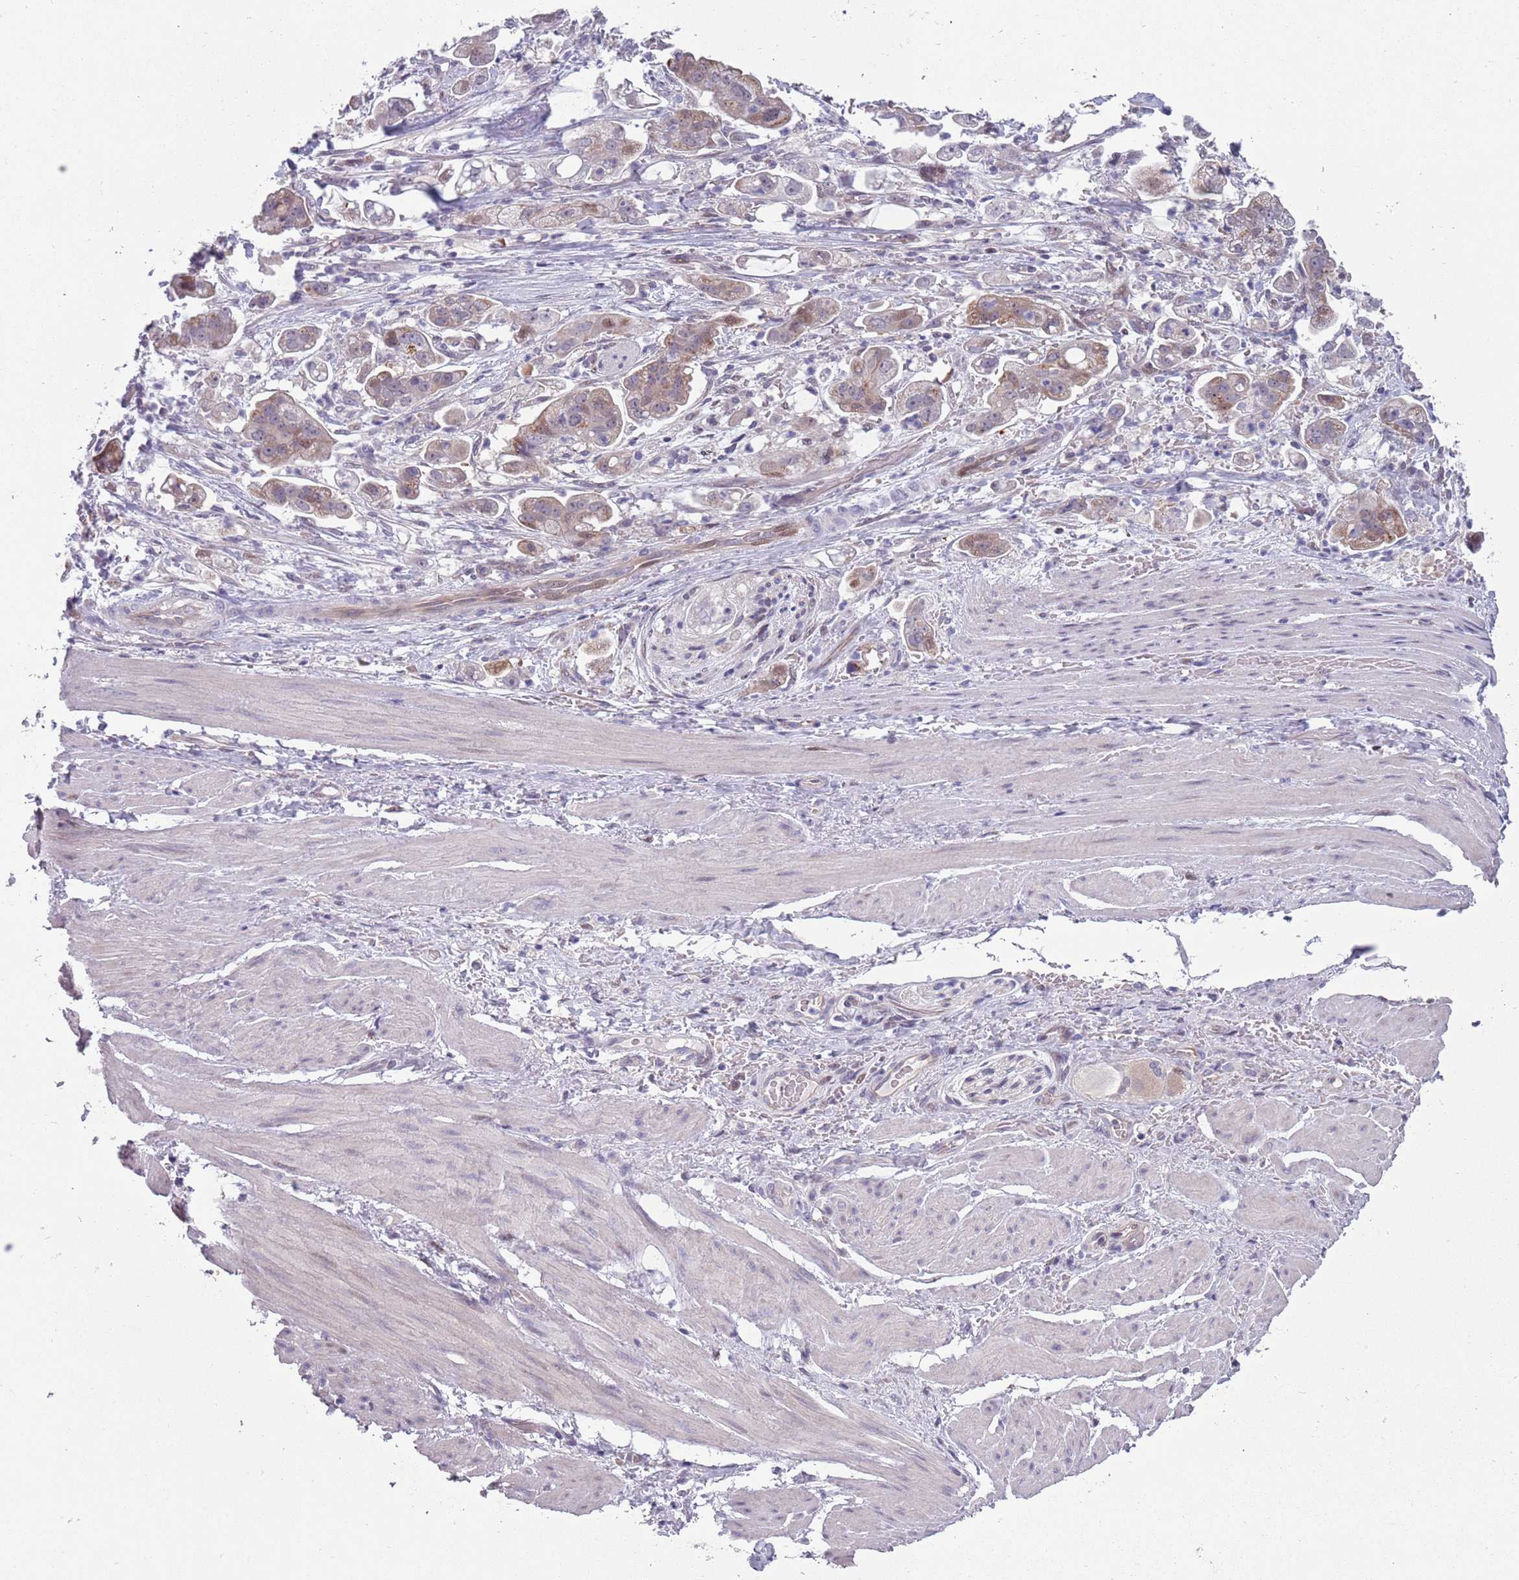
{"staining": {"intensity": "weak", "quantity": ">75%", "location": "cytoplasmic/membranous"}, "tissue": "stomach cancer", "cell_type": "Tumor cells", "image_type": "cancer", "snomed": [{"axis": "morphology", "description": "Adenocarcinoma, NOS"}, {"axis": "topography", "description": "Stomach"}], "caption": "The immunohistochemical stain labels weak cytoplasmic/membranous positivity in tumor cells of adenocarcinoma (stomach) tissue.", "gene": "CLNS1A", "patient": {"sex": "male", "age": 62}}